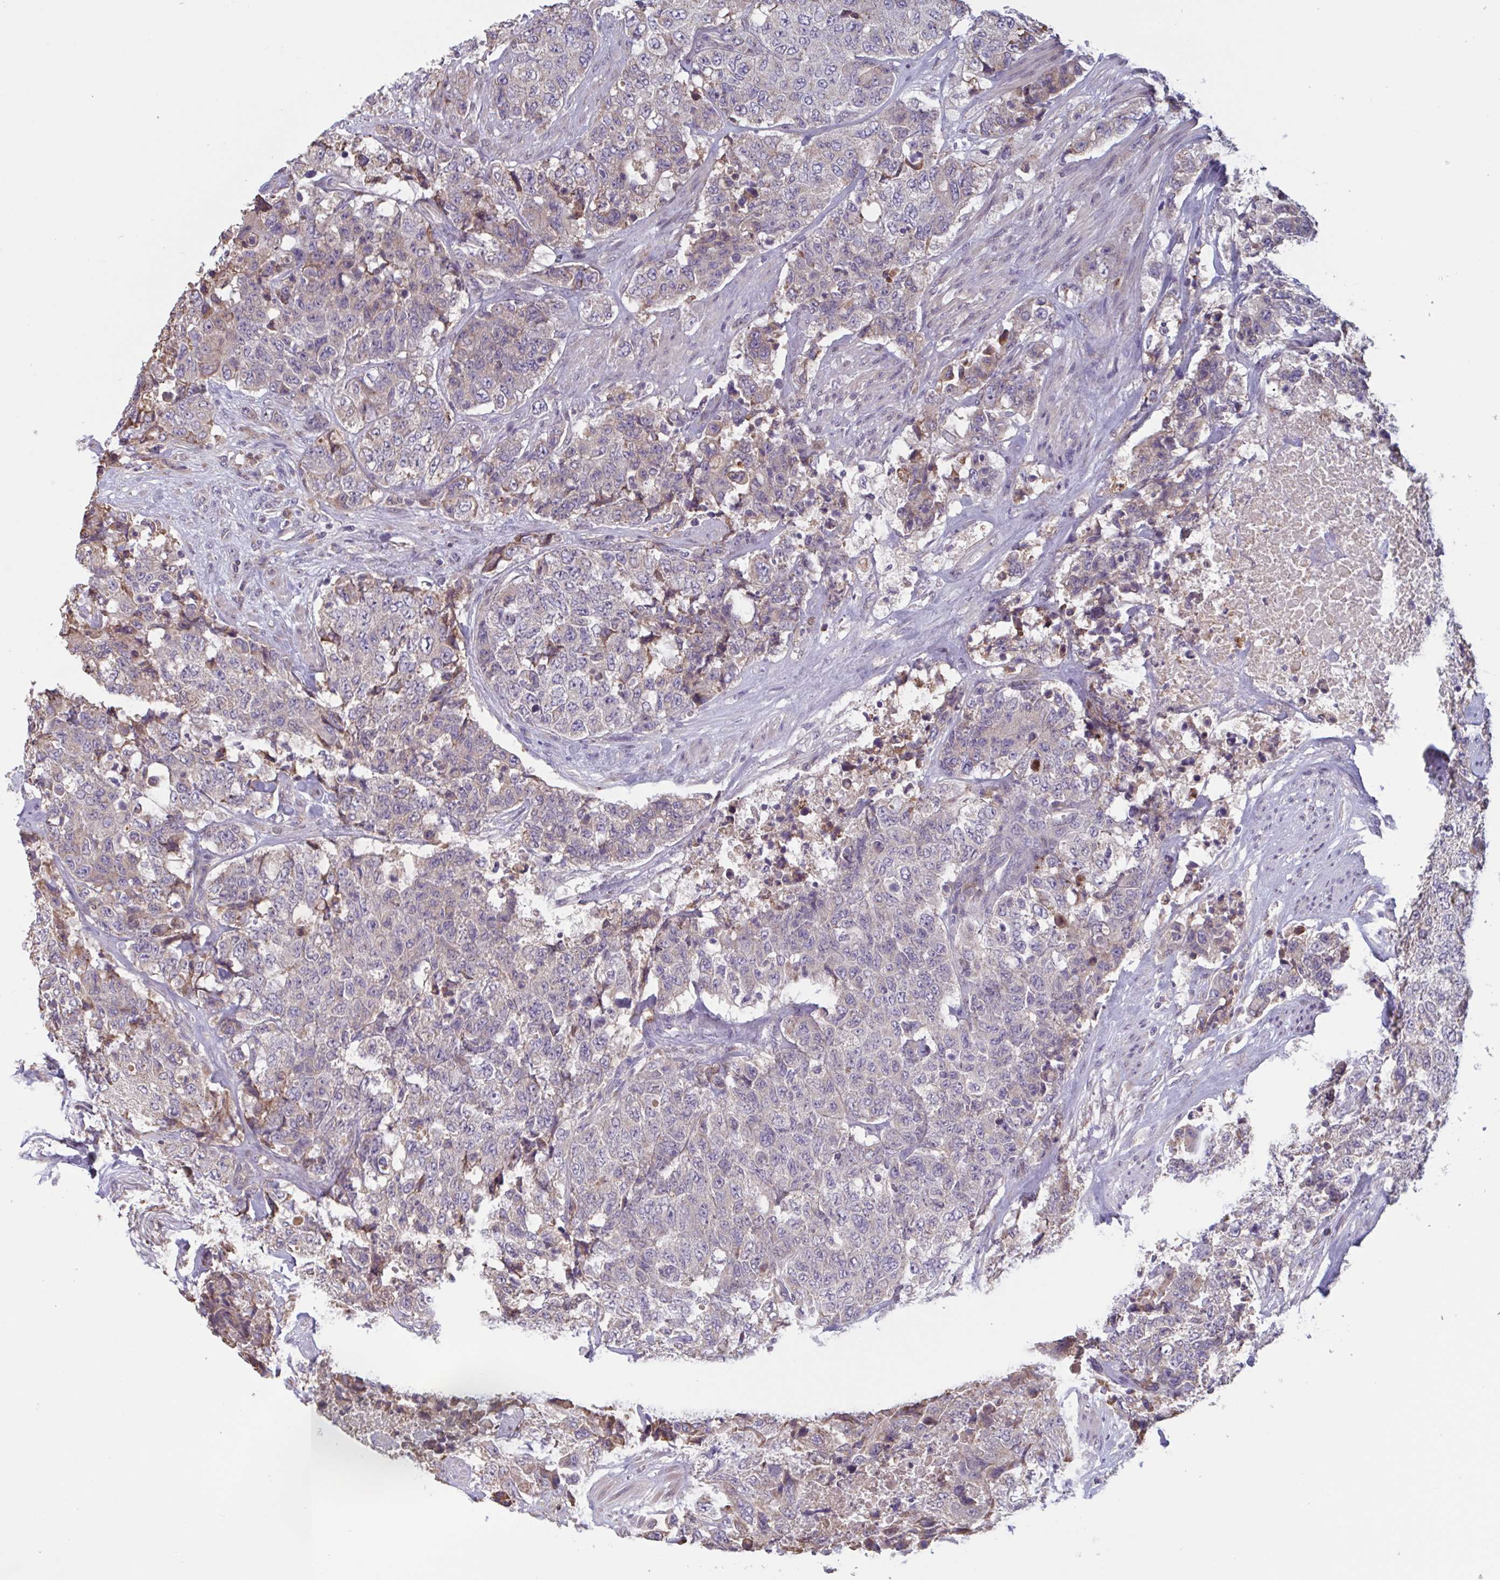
{"staining": {"intensity": "negative", "quantity": "none", "location": "none"}, "tissue": "urothelial cancer", "cell_type": "Tumor cells", "image_type": "cancer", "snomed": [{"axis": "morphology", "description": "Urothelial carcinoma, High grade"}, {"axis": "topography", "description": "Urinary bladder"}], "caption": "A micrograph of urothelial carcinoma (high-grade) stained for a protein reveals no brown staining in tumor cells.", "gene": "CD1E", "patient": {"sex": "female", "age": 78}}